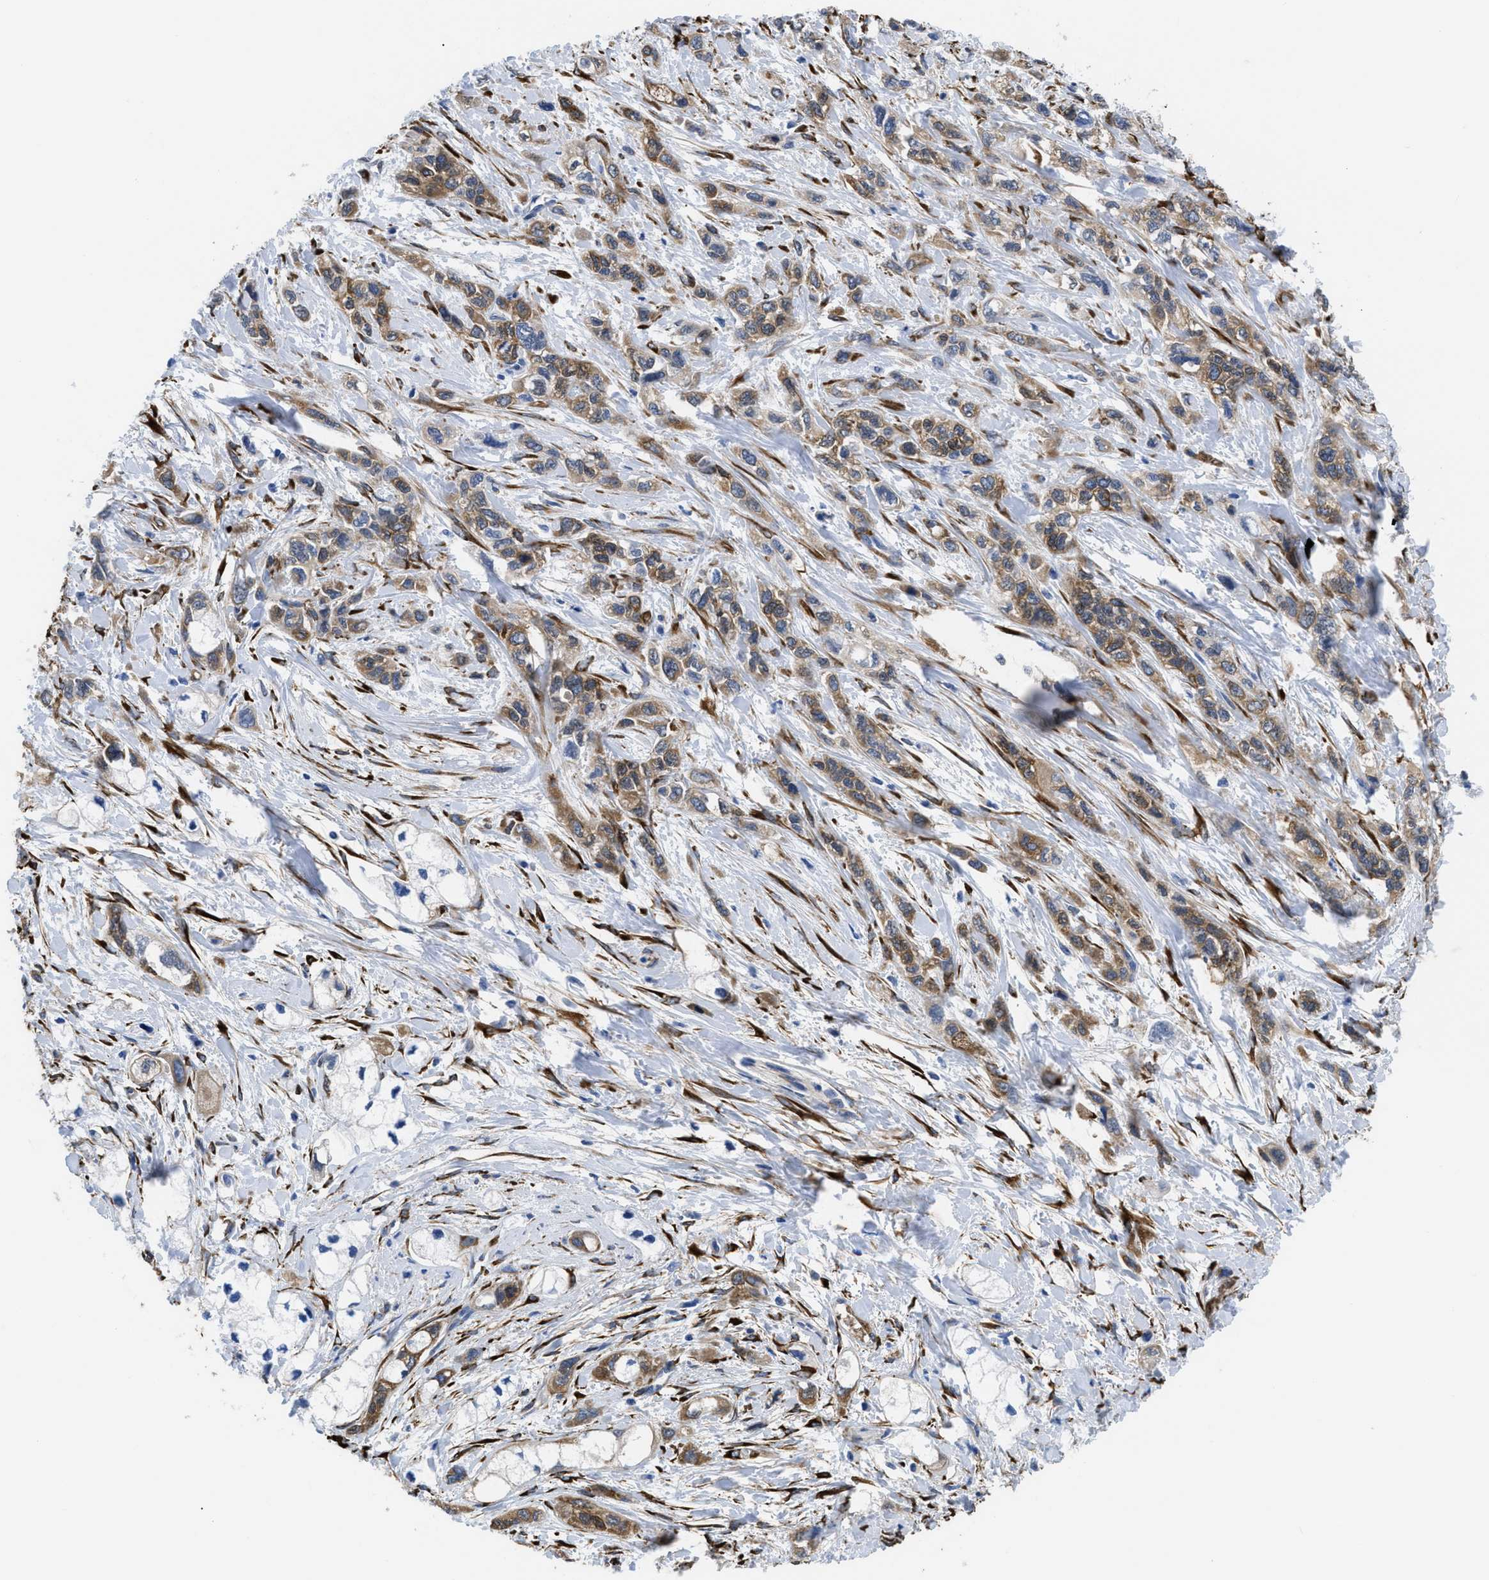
{"staining": {"intensity": "moderate", "quantity": ">75%", "location": "cytoplasmic/membranous"}, "tissue": "pancreatic cancer", "cell_type": "Tumor cells", "image_type": "cancer", "snomed": [{"axis": "morphology", "description": "Adenocarcinoma, NOS"}, {"axis": "topography", "description": "Pancreas"}], "caption": "Immunohistochemistry image of neoplastic tissue: human pancreatic adenocarcinoma stained using immunohistochemistry reveals medium levels of moderate protein expression localized specifically in the cytoplasmic/membranous of tumor cells, appearing as a cytoplasmic/membranous brown color.", "gene": "SQLE", "patient": {"sex": "male", "age": 74}}